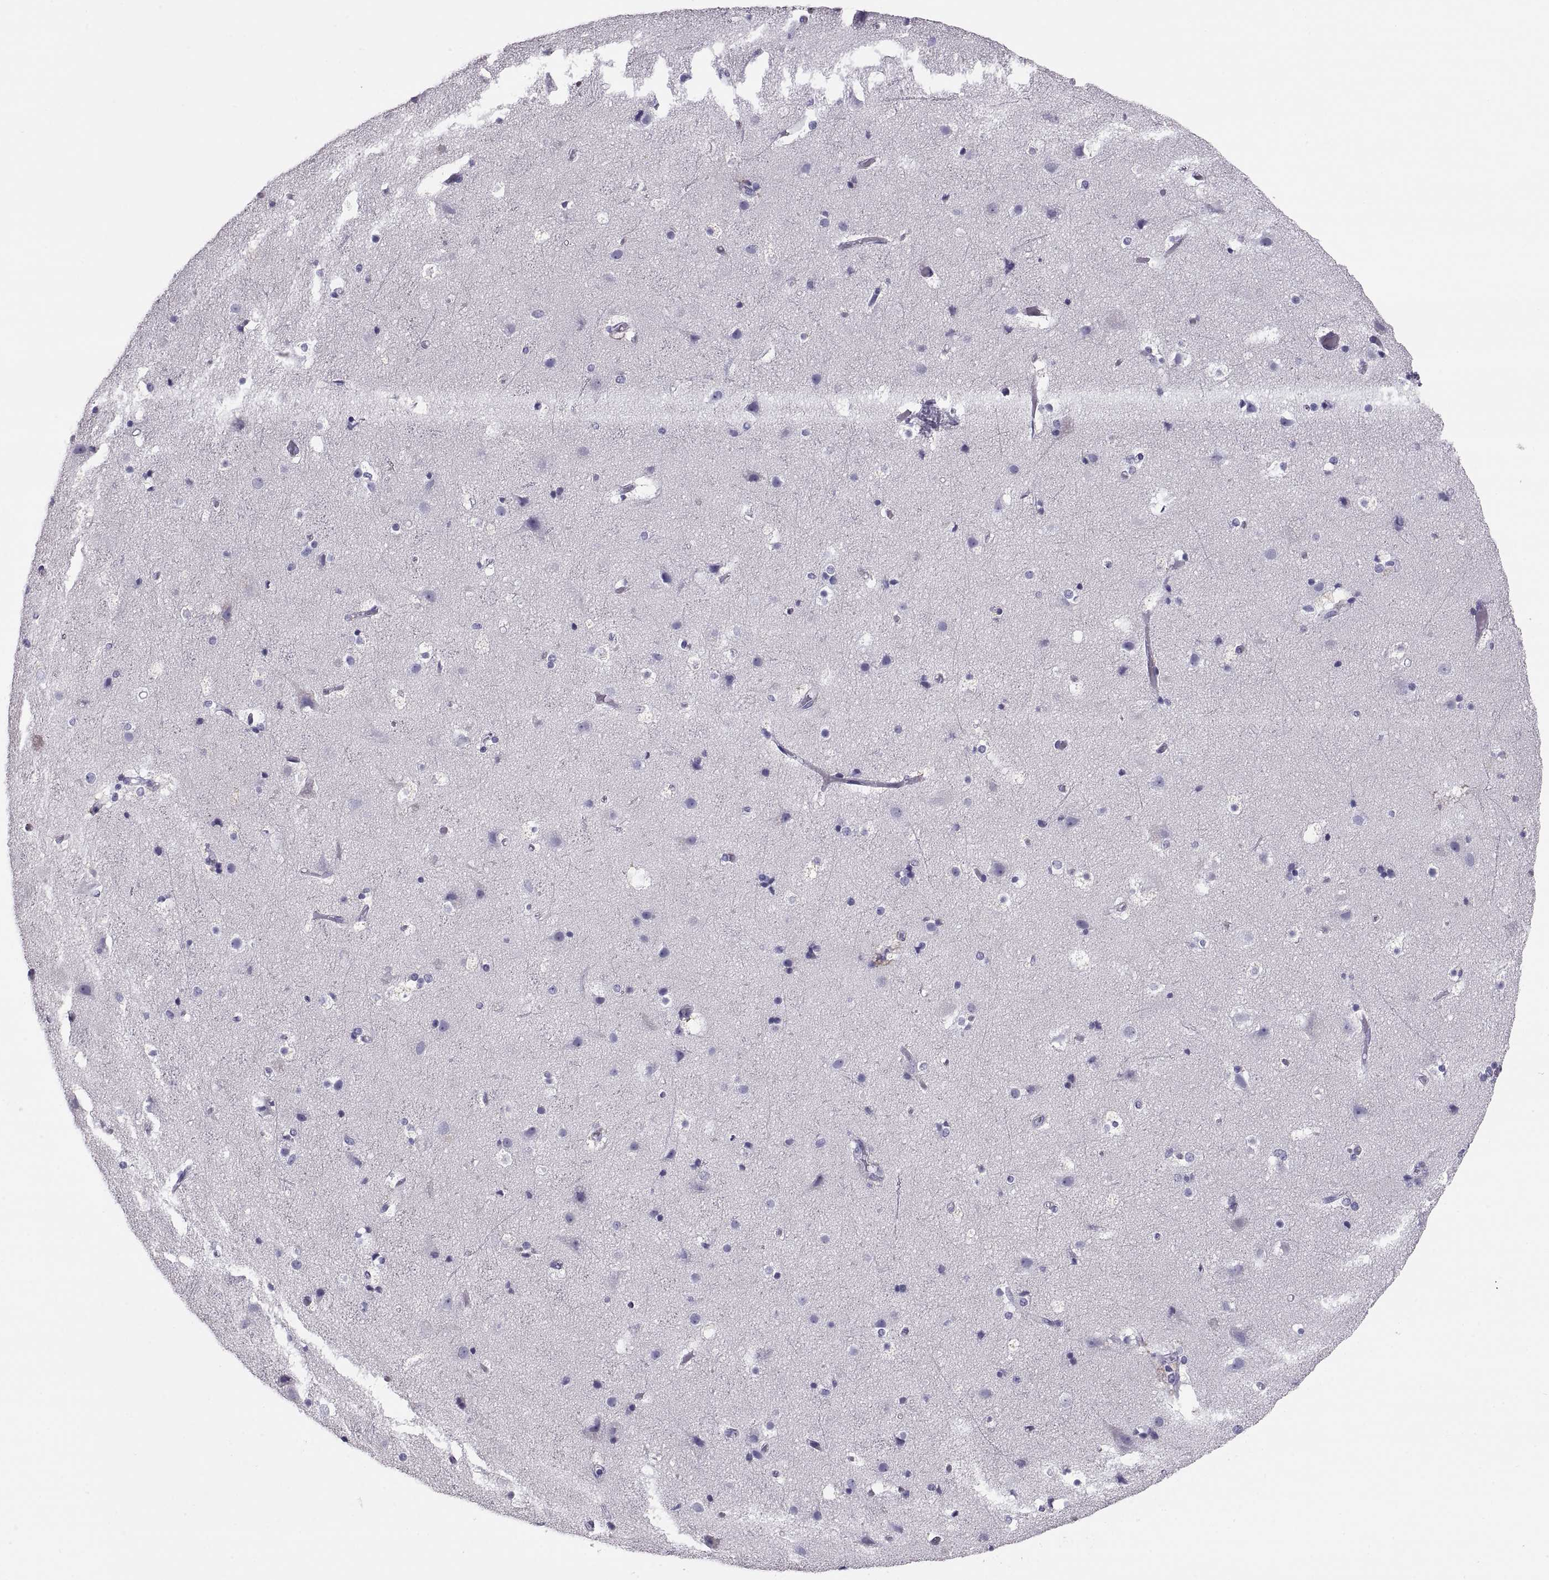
{"staining": {"intensity": "negative", "quantity": "none", "location": "none"}, "tissue": "cerebral cortex", "cell_type": "Endothelial cells", "image_type": "normal", "snomed": [{"axis": "morphology", "description": "Normal tissue, NOS"}, {"axis": "topography", "description": "Cerebral cortex"}], "caption": "This is a image of IHC staining of normal cerebral cortex, which shows no staining in endothelial cells. The staining is performed using DAB brown chromogen with nuclei counter-stained in using hematoxylin.", "gene": "PAX2", "patient": {"sex": "female", "age": 52}}